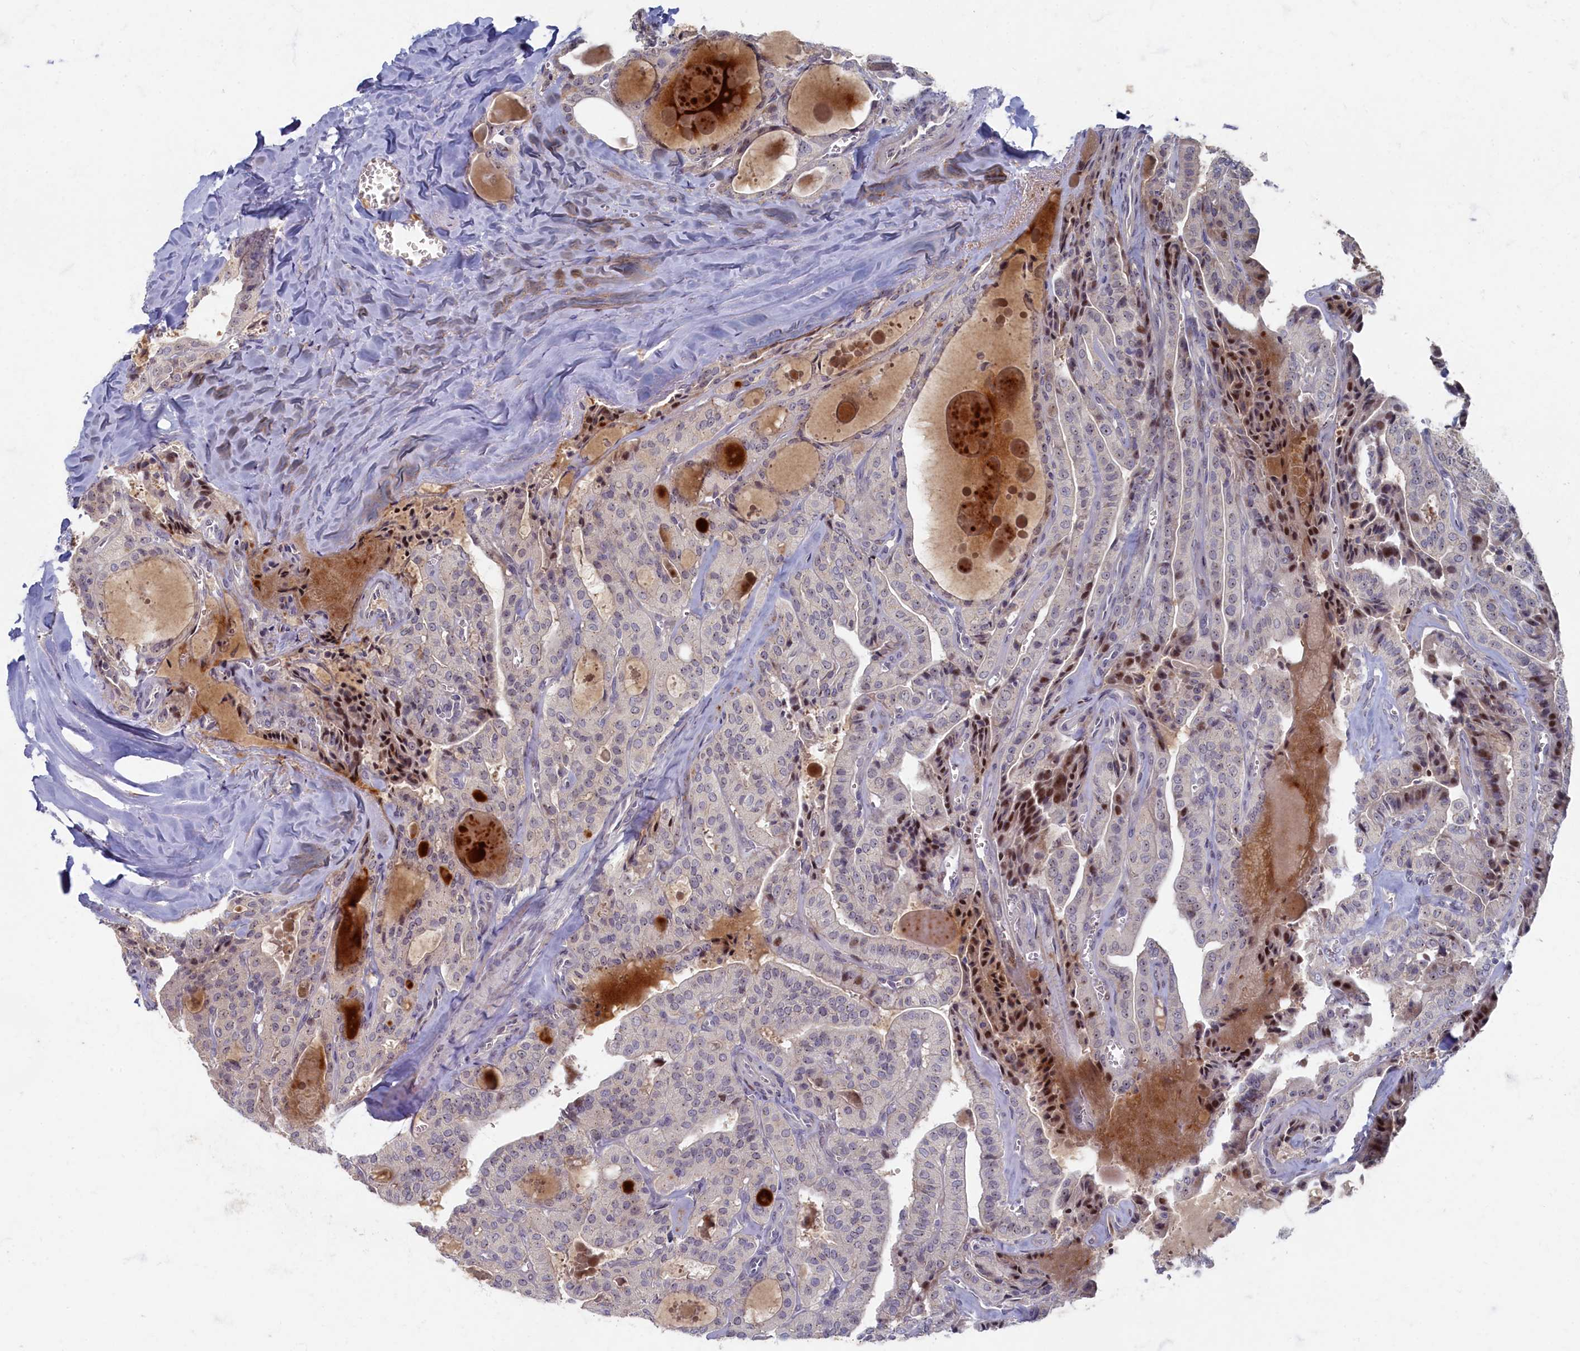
{"staining": {"intensity": "moderate", "quantity": "<25%", "location": "nuclear"}, "tissue": "thyroid cancer", "cell_type": "Tumor cells", "image_type": "cancer", "snomed": [{"axis": "morphology", "description": "Papillary adenocarcinoma, NOS"}, {"axis": "topography", "description": "Thyroid gland"}], "caption": "IHC image of neoplastic tissue: thyroid papillary adenocarcinoma stained using IHC shows low levels of moderate protein expression localized specifically in the nuclear of tumor cells, appearing as a nuclear brown color.", "gene": "HUNK", "patient": {"sex": "male", "age": 52}}